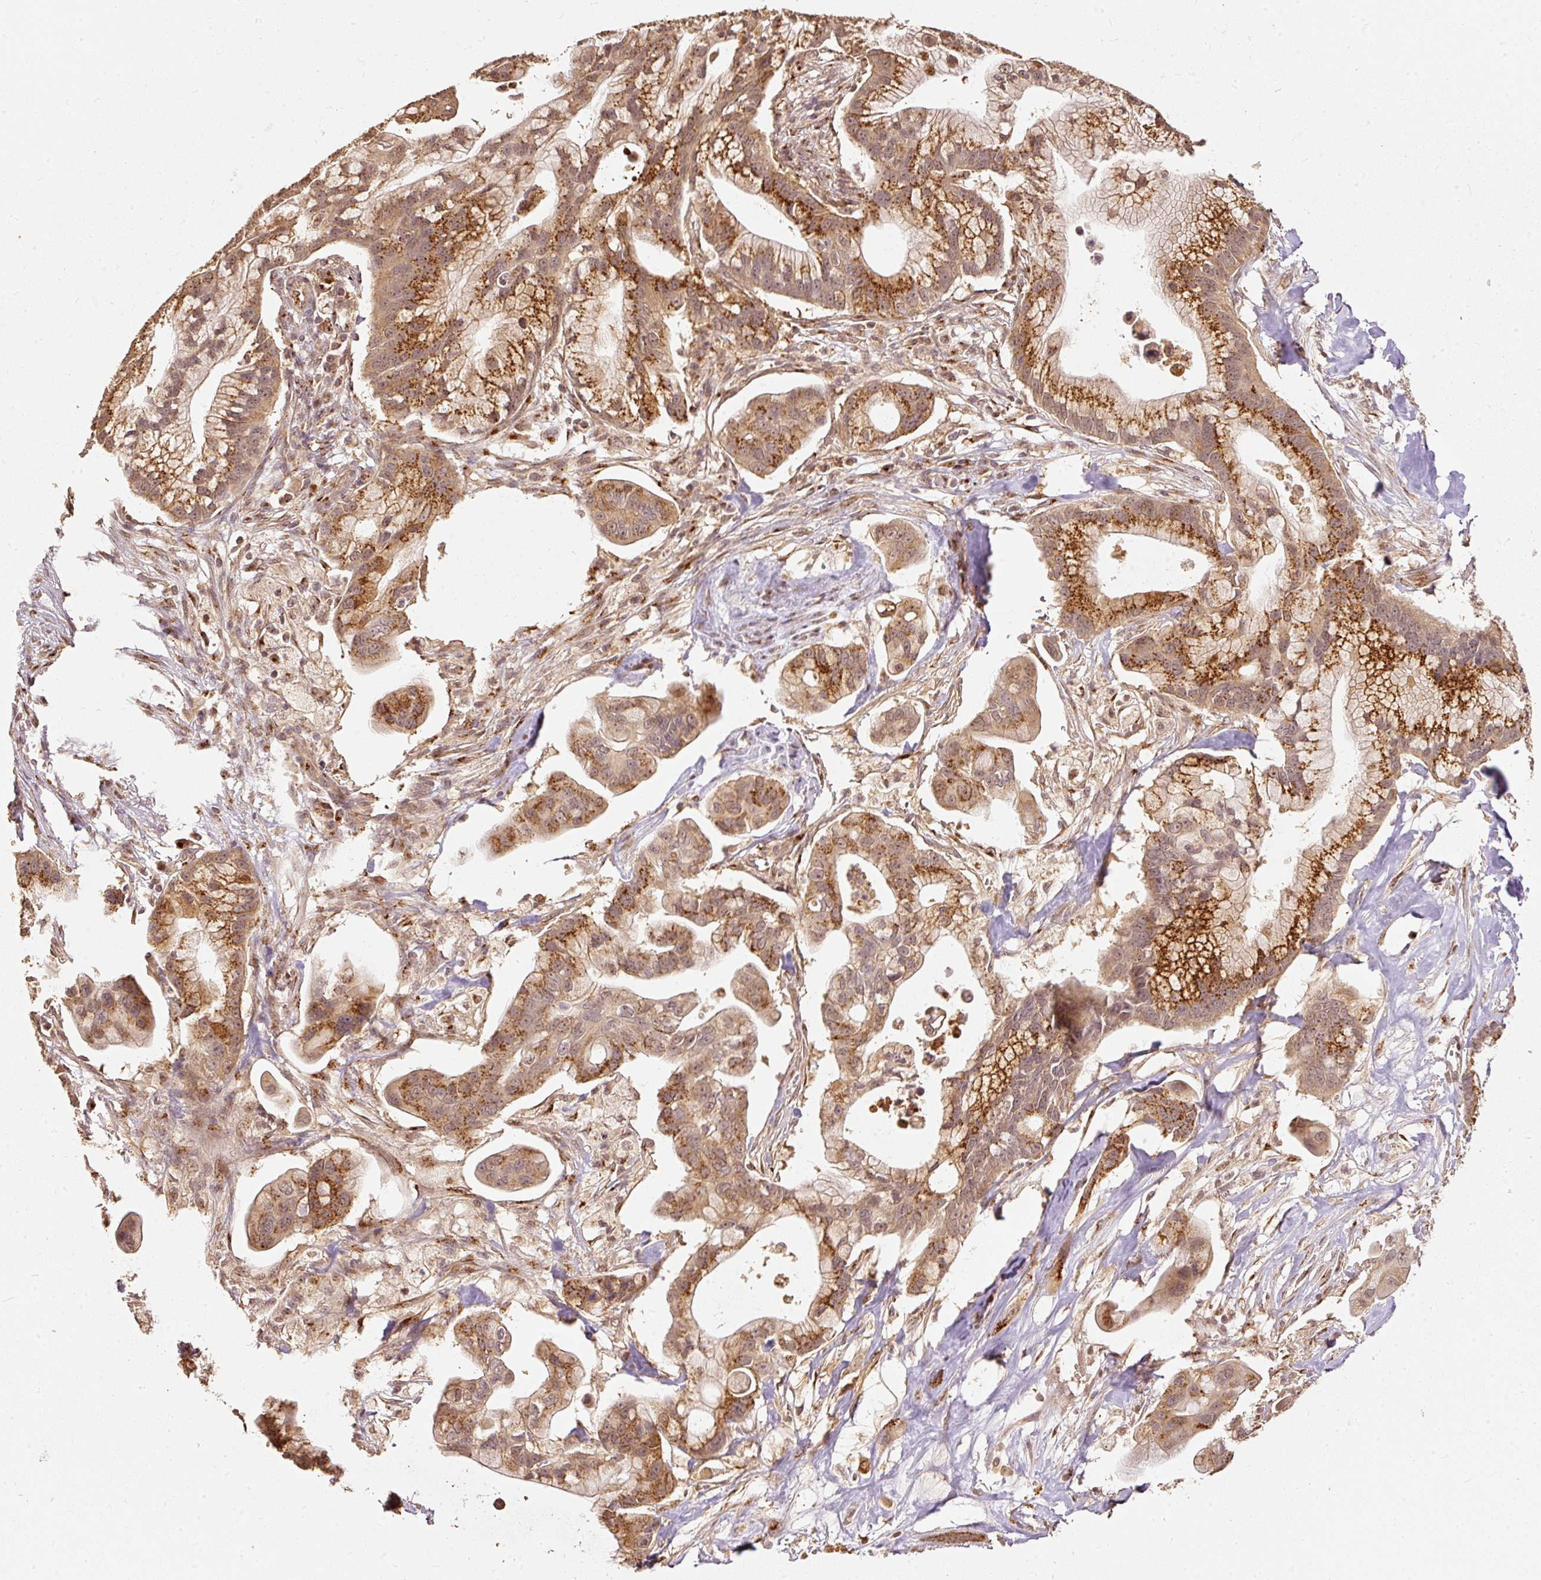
{"staining": {"intensity": "strong", "quantity": ">75%", "location": "cytoplasmic/membranous"}, "tissue": "pancreatic cancer", "cell_type": "Tumor cells", "image_type": "cancer", "snomed": [{"axis": "morphology", "description": "Adenocarcinoma, NOS"}, {"axis": "topography", "description": "Pancreas"}], "caption": "Immunohistochemical staining of human pancreatic adenocarcinoma reveals high levels of strong cytoplasmic/membranous protein expression in about >75% of tumor cells. Immunohistochemistry (ihc) stains the protein of interest in brown and the nuclei are stained blue.", "gene": "FUT8", "patient": {"sex": "male", "age": 68}}